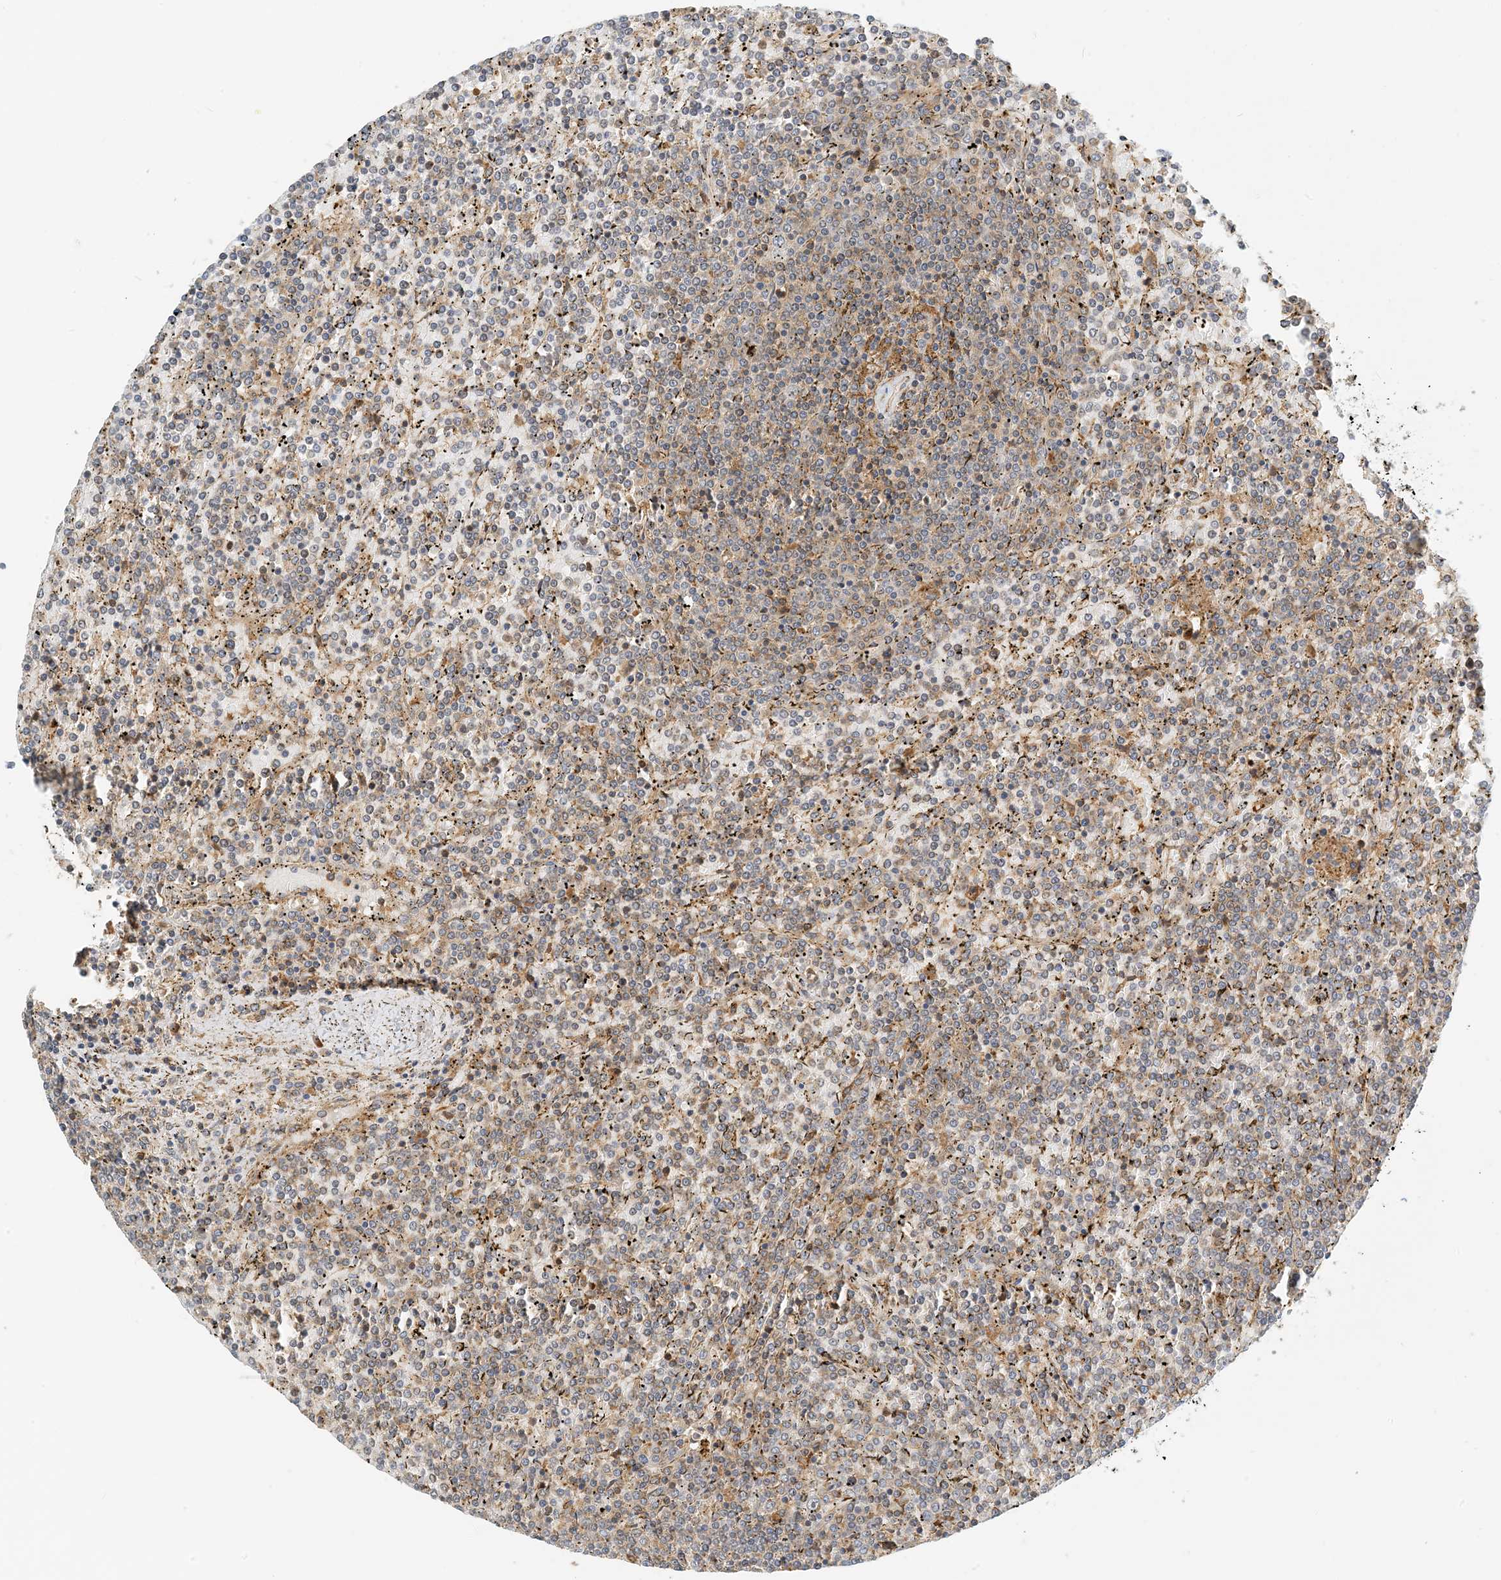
{"staining": {"intensity": "negative", "quantity": "none", "location": "none"}, "tissue": "lymphoma", "cell_type": "Tumor cells", "image_type": "cancer", "snomed": [{"axis": "morphology", "description": "Malignant lymphoma, non-Hodgkin's type, Low grade"}, {"axis": "topography", "description": "Spleen"}], "caption": "A histopathology image of human low-grade malignant lymphoma, non-Hodgkin's type is negative for staining in tumor cells.", "gene": "COLEC11", "patient": {"sex": "female", "age": 19}}